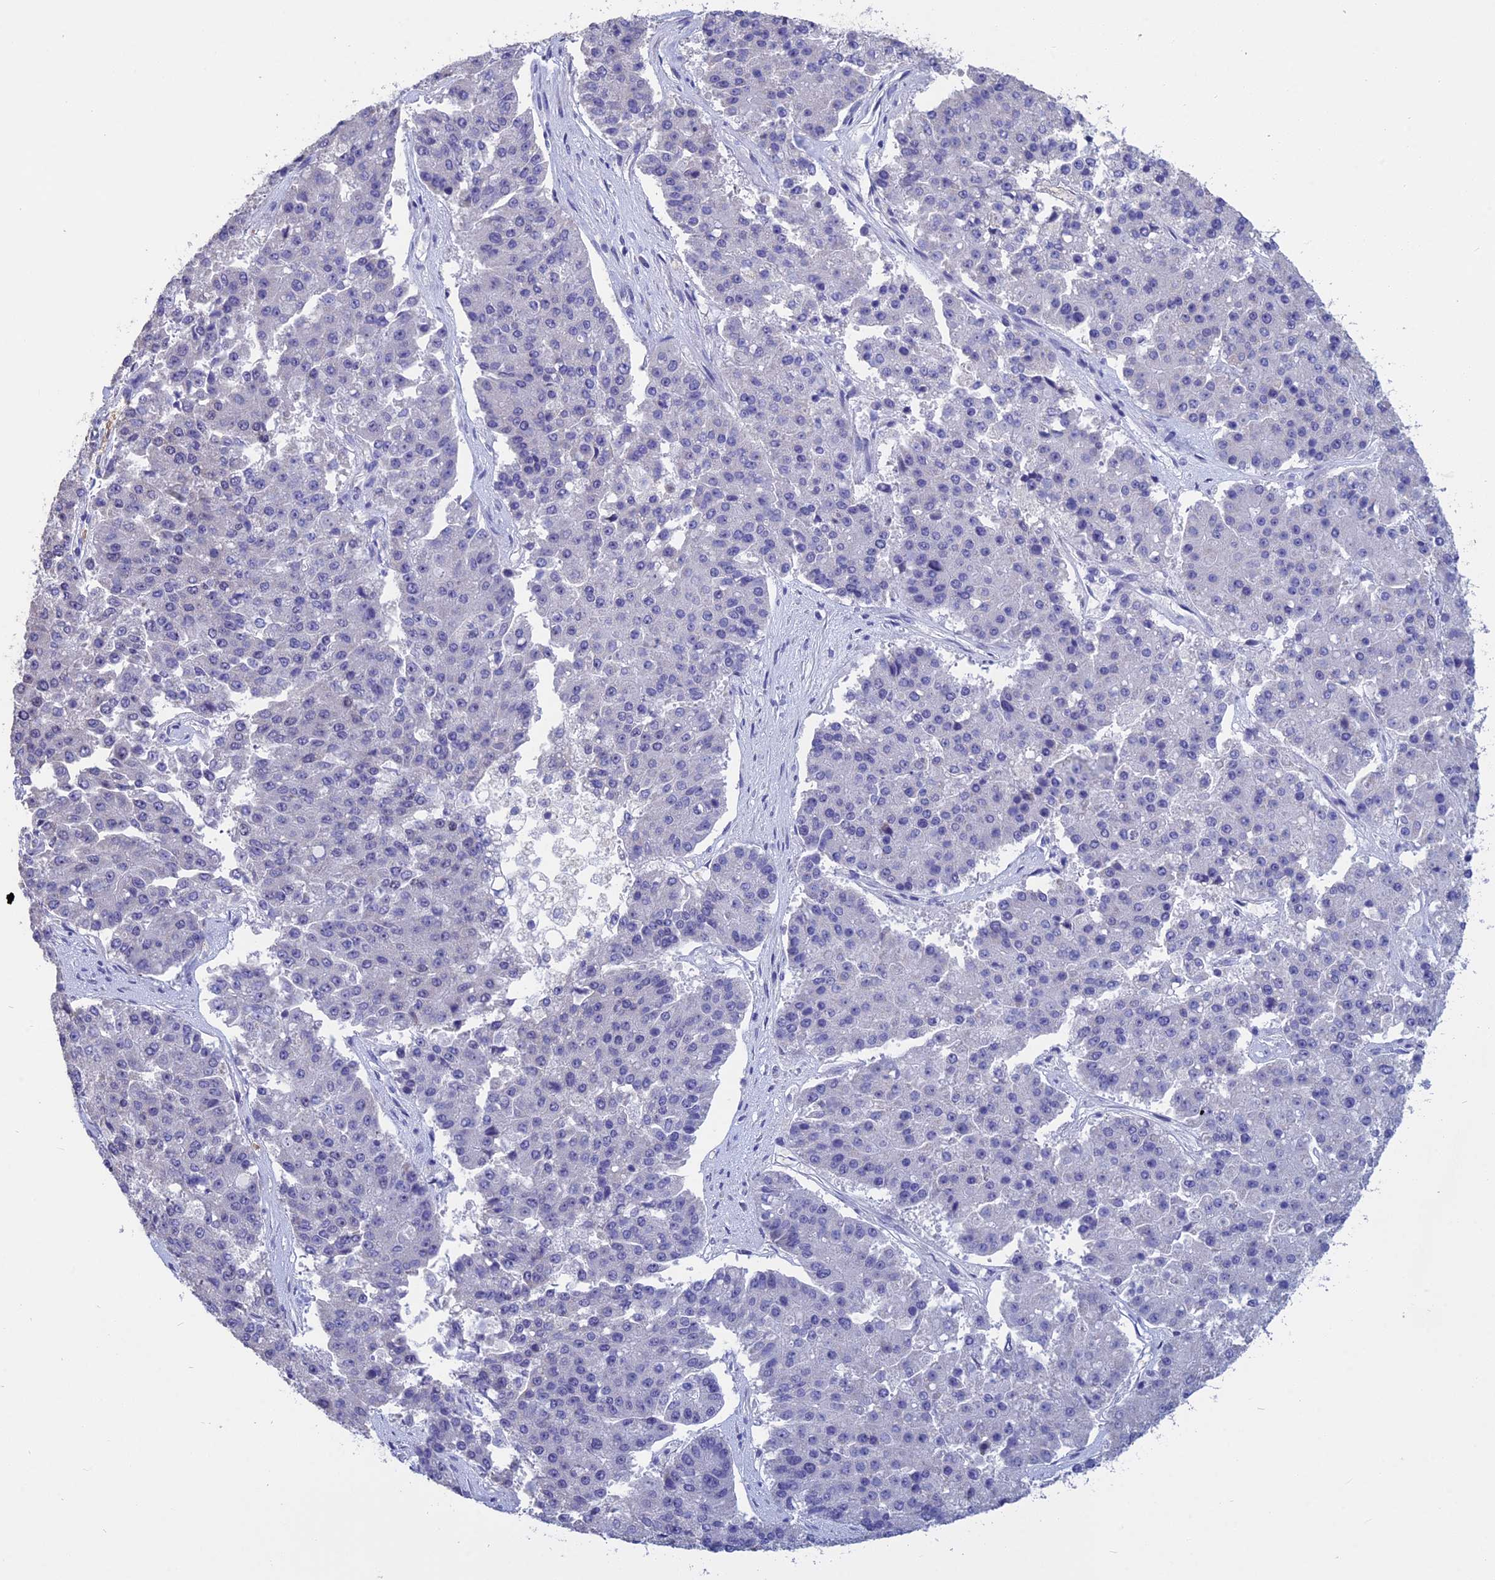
{"staining": {"intensity": "negative", "quantity": "none", "location": "none"}, "tissue": "pancreatic cancer", "cell_type": "Tumor cells", "image_type": "cancer", "snomed": [{"axis": "morphology", "description": "Adenocarcinoma, NOS"}, {"axis": "topography", "description": "Pancreas"}], "caption": "Immunohistochemistry of human pancreatic cancer (adenocarcinoma) shows no positivity in tumor cells.", "gene": "KNOP1", "patient": {"sex": "male", "age": 50}}